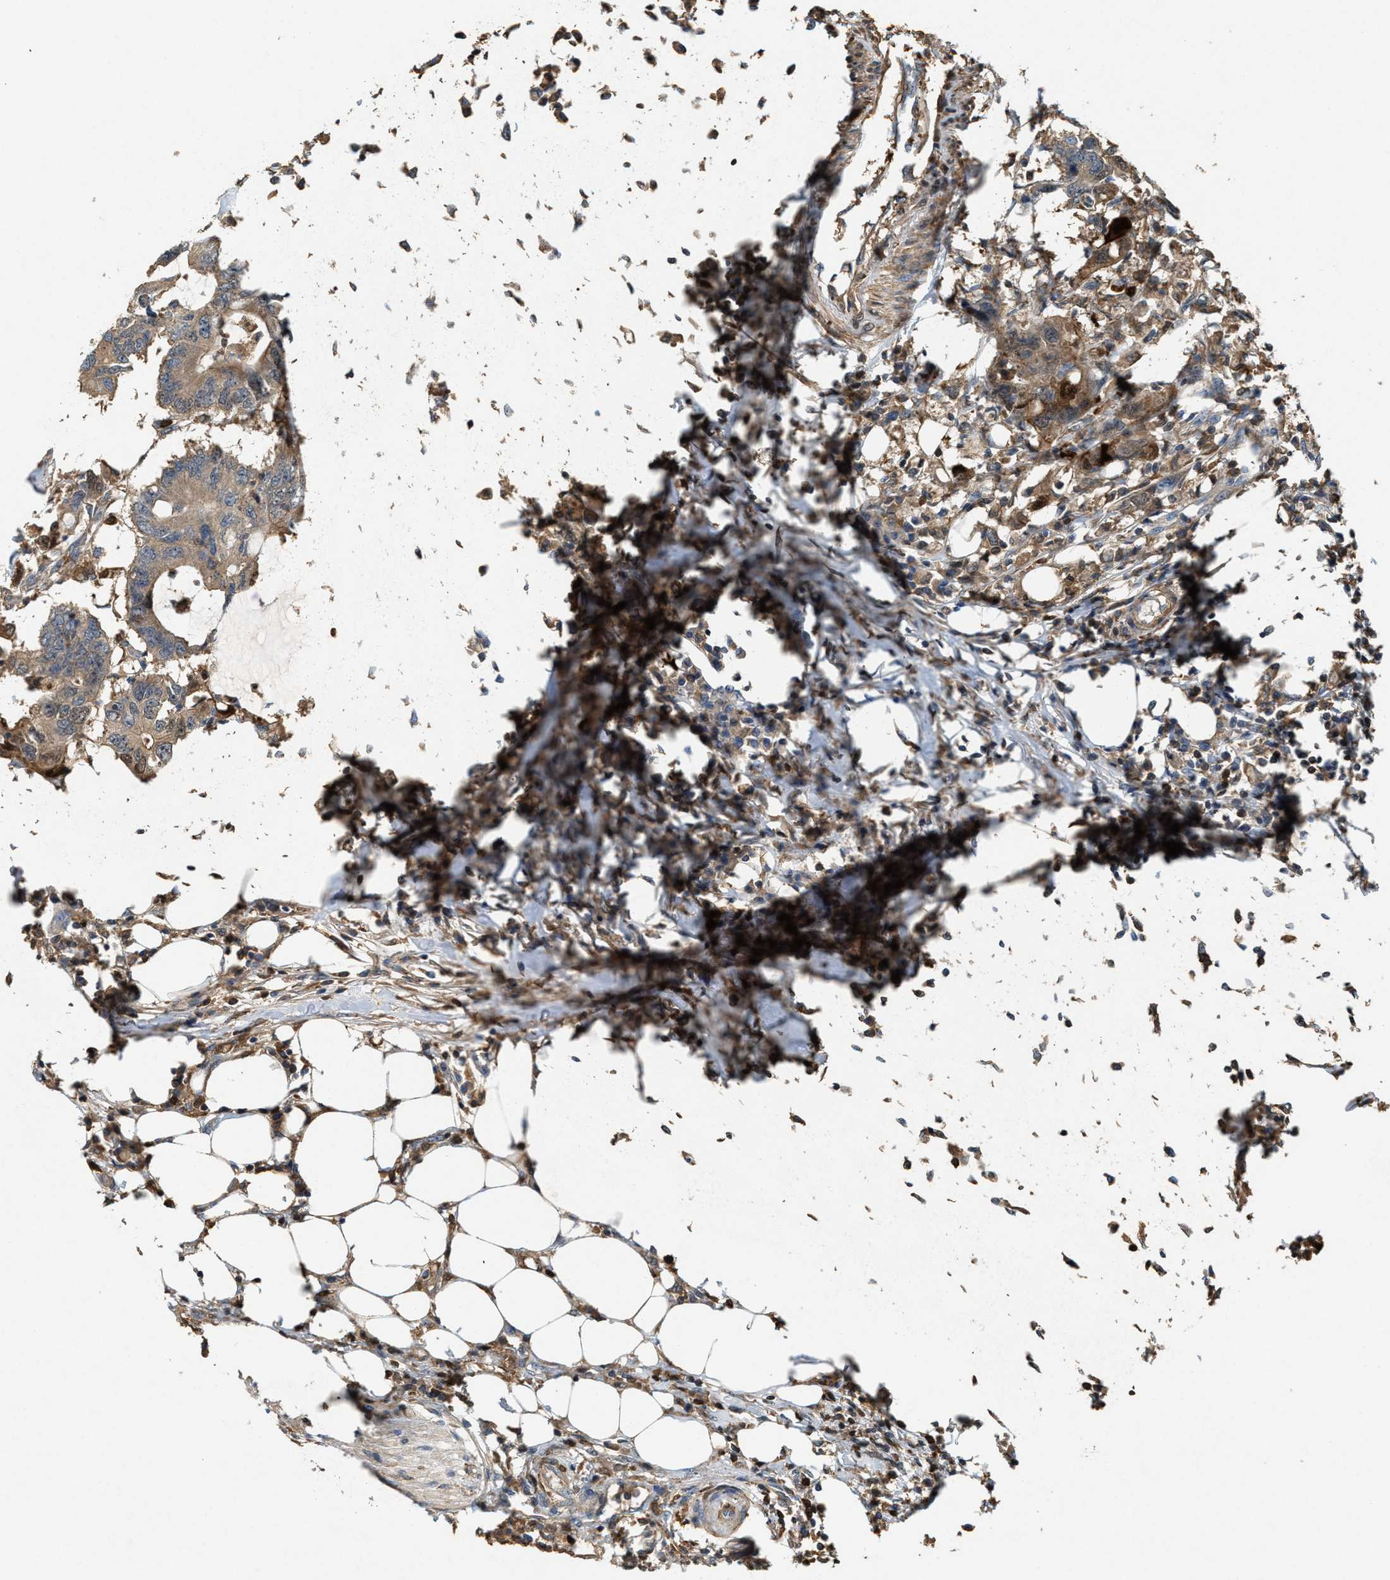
{"staining": {"intensity": "weak", "quantity": ">75%", "location": "cytoplasmic/membranous"}, "tissue": "colorectal cancer", "cell_type": "Tumor cells", "image_type": "cancer", "snomed": [{"axis": "morphology", "description": "Adenocarcinoma, NOS"}, {"axis": "topography", "description": "Colon"}], "caption": "There is low levels of weak cytoplasmic/membranous expression in tumor cells of colorectal cancer (adenocarcinoma), as demonstrated by immunohistochemical staining (brown color).", "gene": "SERPINB5", "patient": {"sex": "male", "age": 71}}